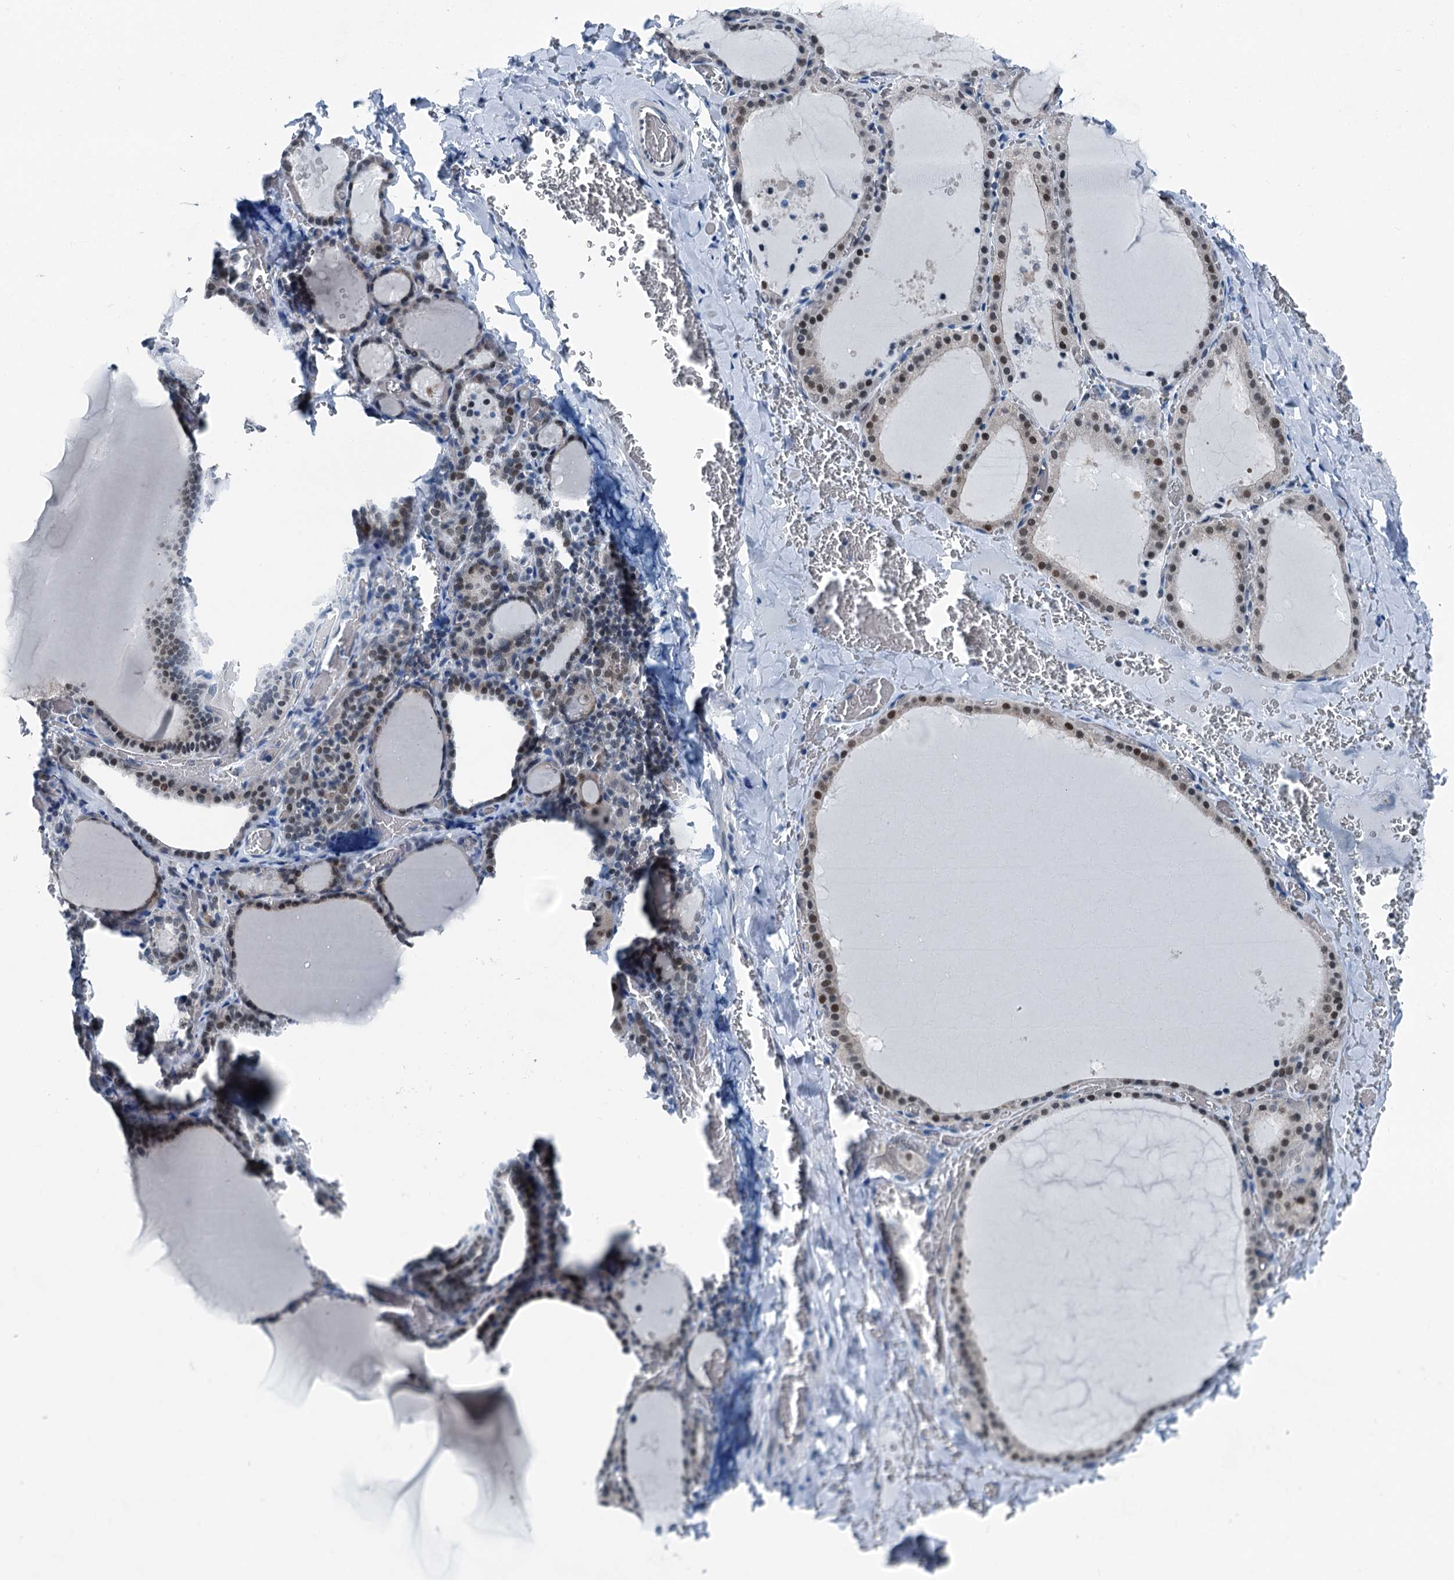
{"staining": {"intensity": "moderate", "quantity": "<25%", "location": "nuclear"}, "tissue": "thyroid gland", "cell_type": "Glandular cells", "image_type": "normal", "snomed": [{"axis": "morphology", "description": "Normal tissue, NOS"}, {"axis": "topography", "description": "Thyroid gland"}], "caption": "Immunohistochemistry (IHC) (DAB (3,3'-diaminobenzidine)) staining of benign thyroid gland demonstrates moderate nuclear protein positivity in about <25% of glandular cells.", "gene": "TRPT1", "patient": {"sex": "female", "age": 39}}